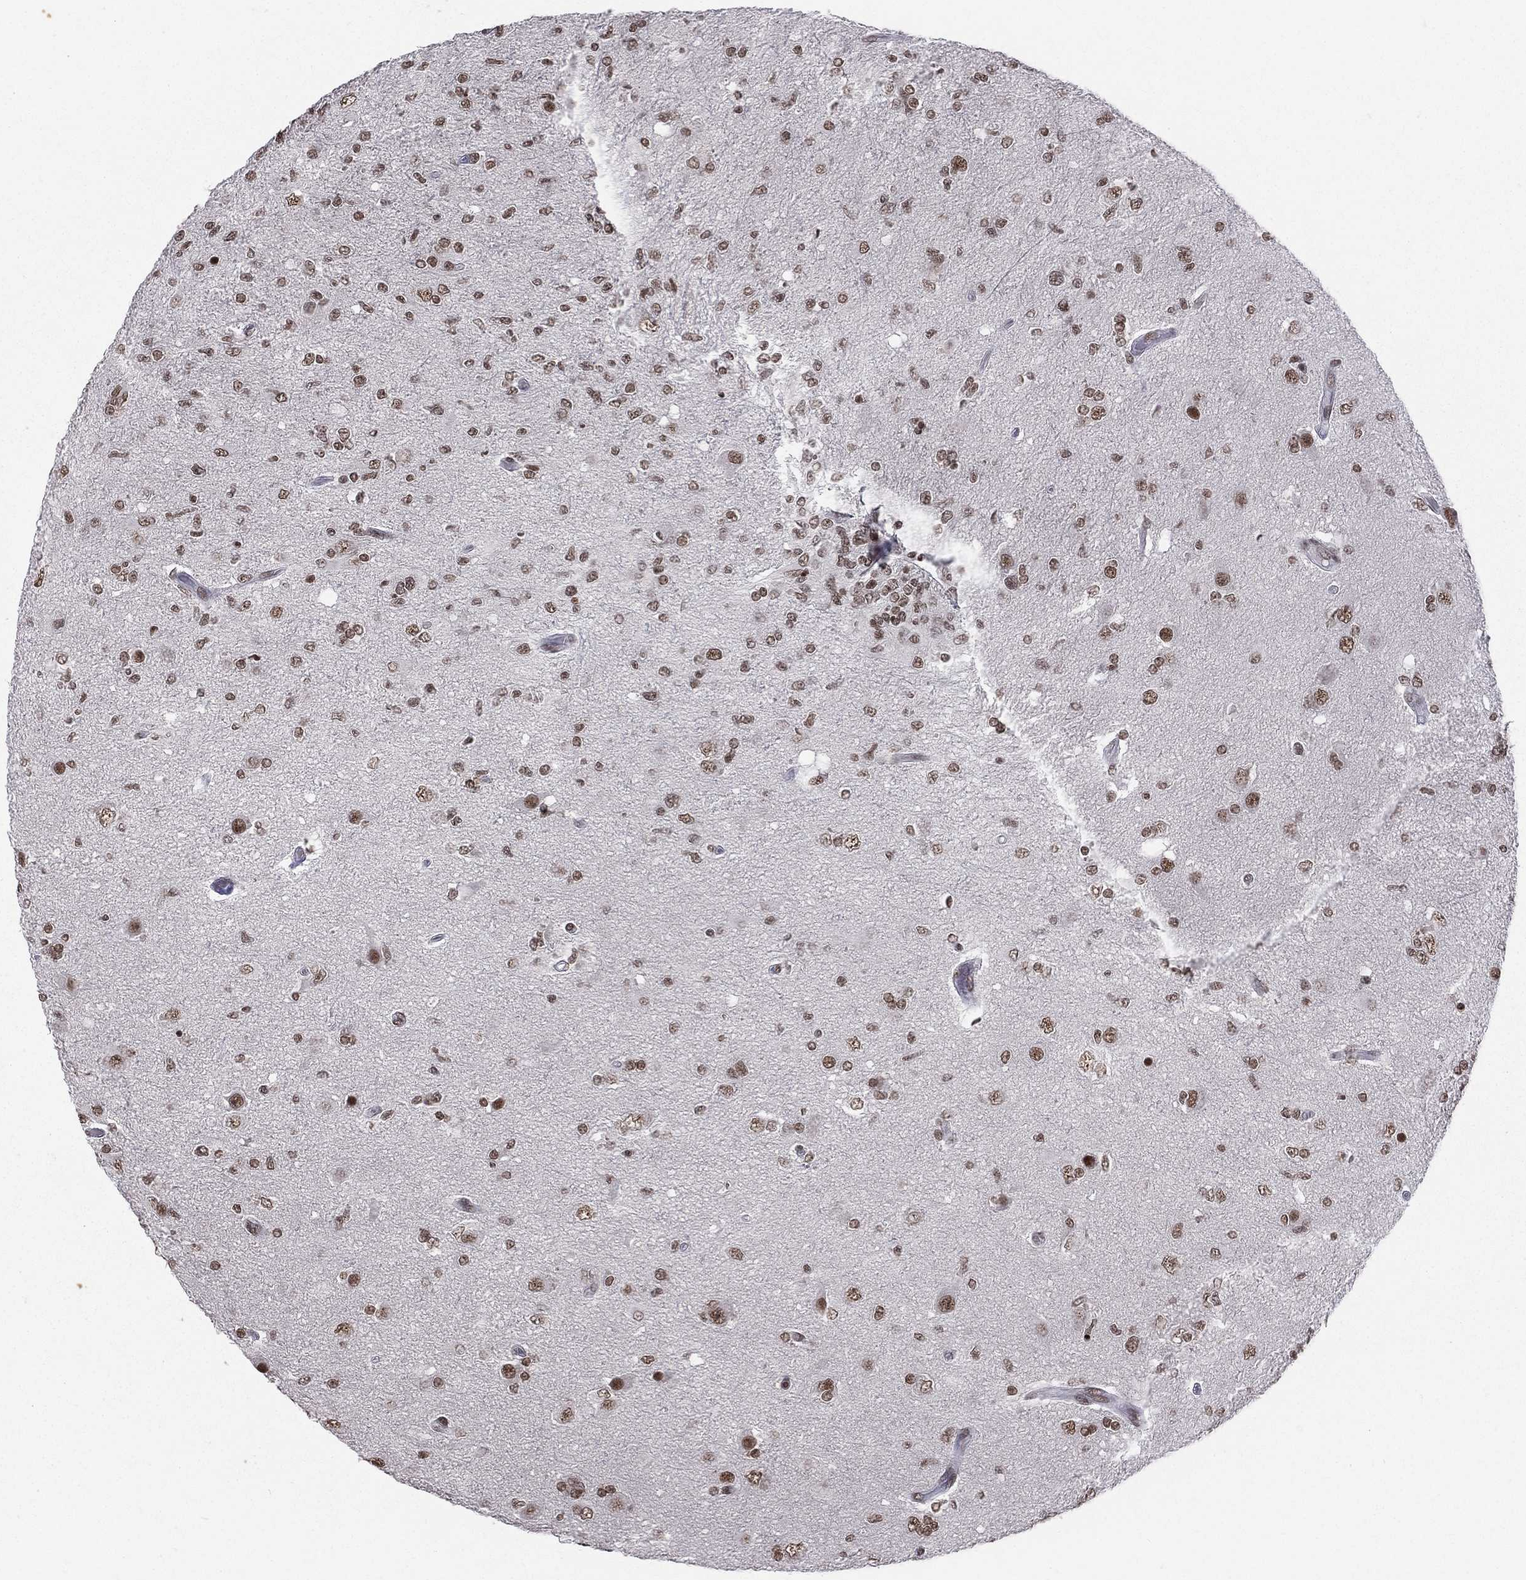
{"staining": {"intensity": "moderate", "quantity": ">75%", "location": "nuclear"}, "tissue": "glioma", "cell_type": "Tumor cells", "image_type": "cancer", "snomed": [{"axis": "morphology", "description": "Glioma, malignant, High grade"}, {"axis": "topography", "description": "Cerebral cortex"}], "caption": "The micrograph reveals immunohistochemical staining of malignant glioma (high-grade). There is moderate nuclear expression is seen in about >75% of tumor cells.", "gene": "RFX7", "patient": {"sex": "male", "age": 70}}